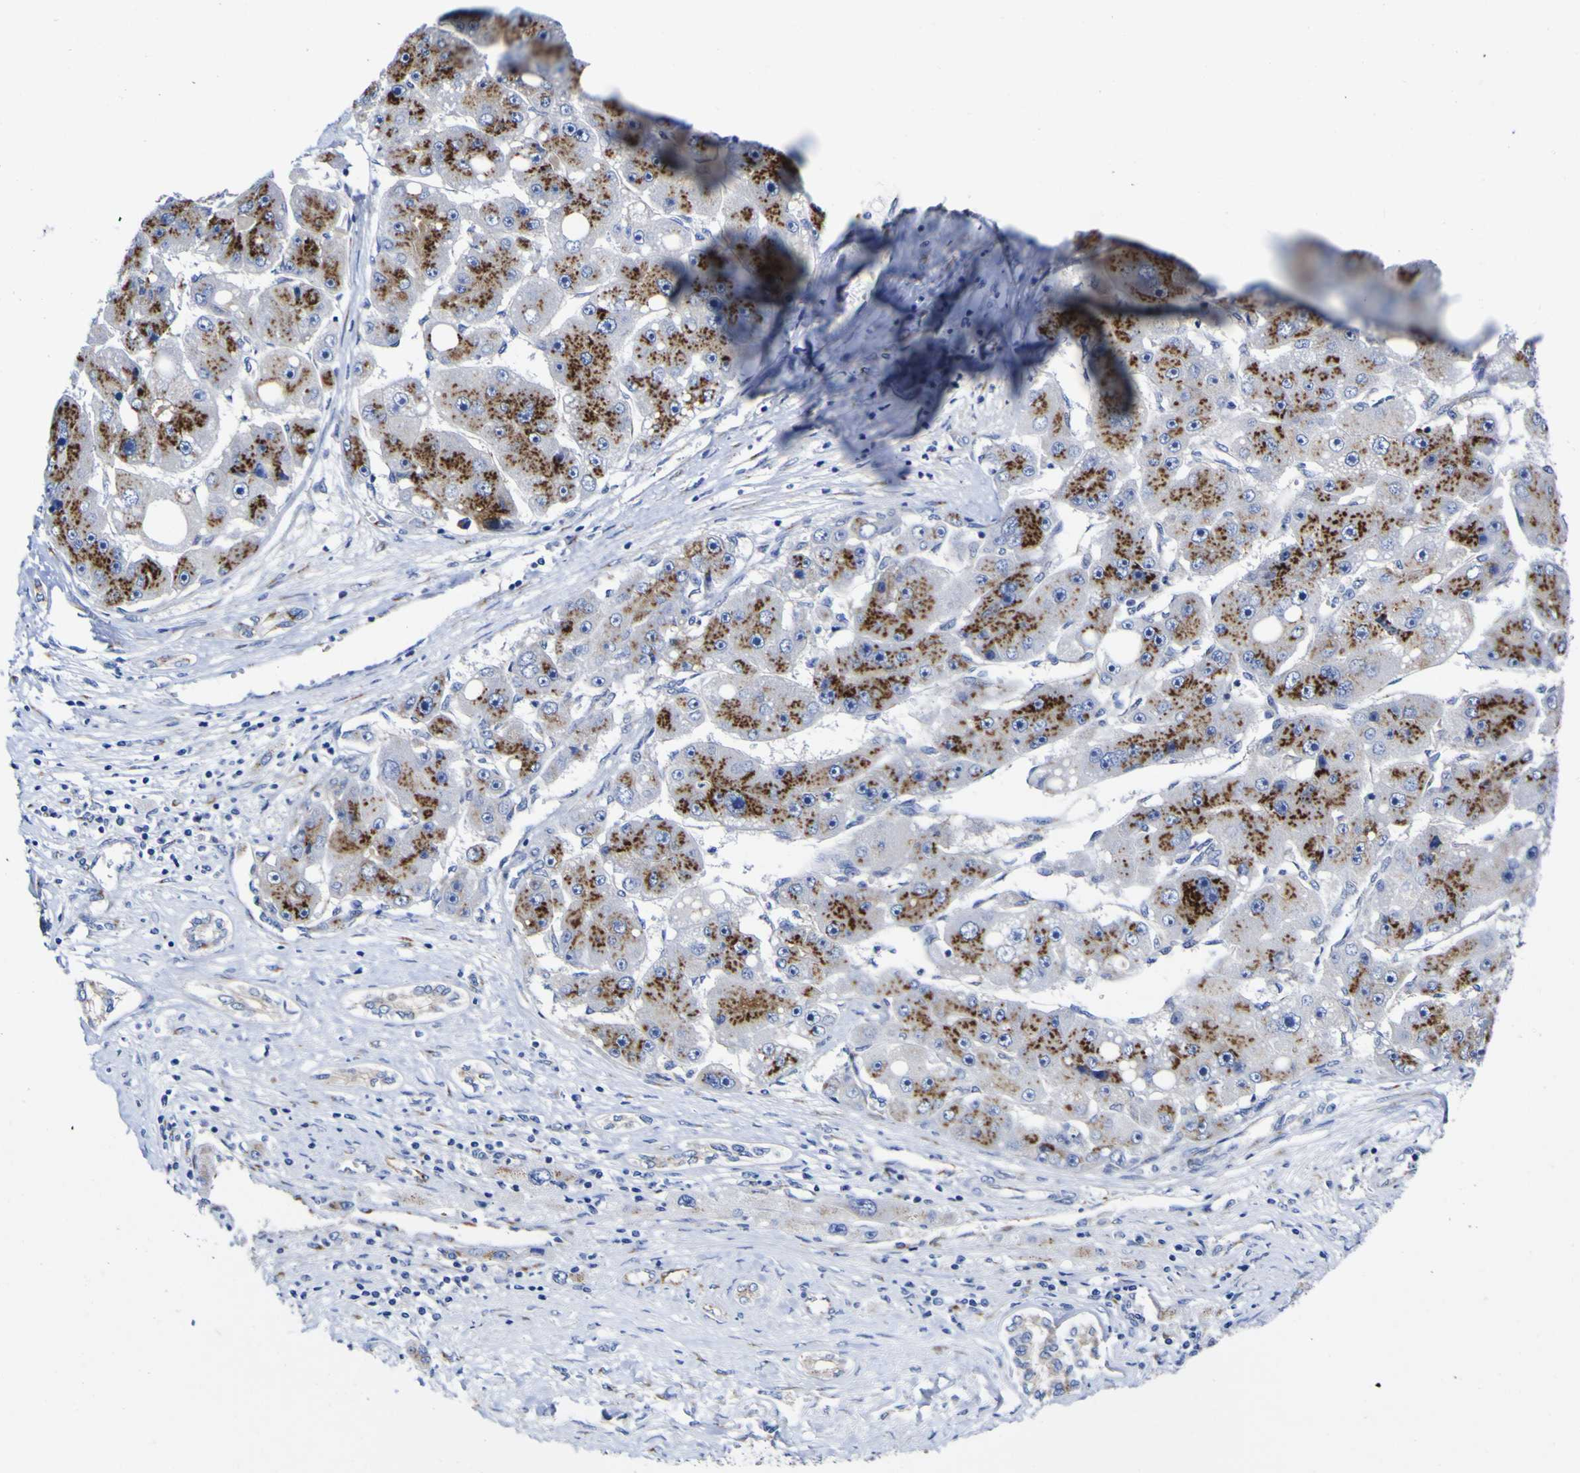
{"staining": {"intensity": "moderate", "quantity": ">75%", "location": "cytoplasmic/membranous"}, "tissue": "liver cancer", "cell_type": "Tumor cells", "image_type": "cancer", "snomed": [{"axis": "morphology", "description": "Carcinoma, Hepatocellular, NOS"}, {"axis": "topography", "description": "Liver"}], "caption": "An image of liver cancer stained for a protein demonstrates moderate cytoplasmic/membranous brown staining in tumor cells.", "gene": "GOLM1", "patient": {"sex": "female", "age": 61}}